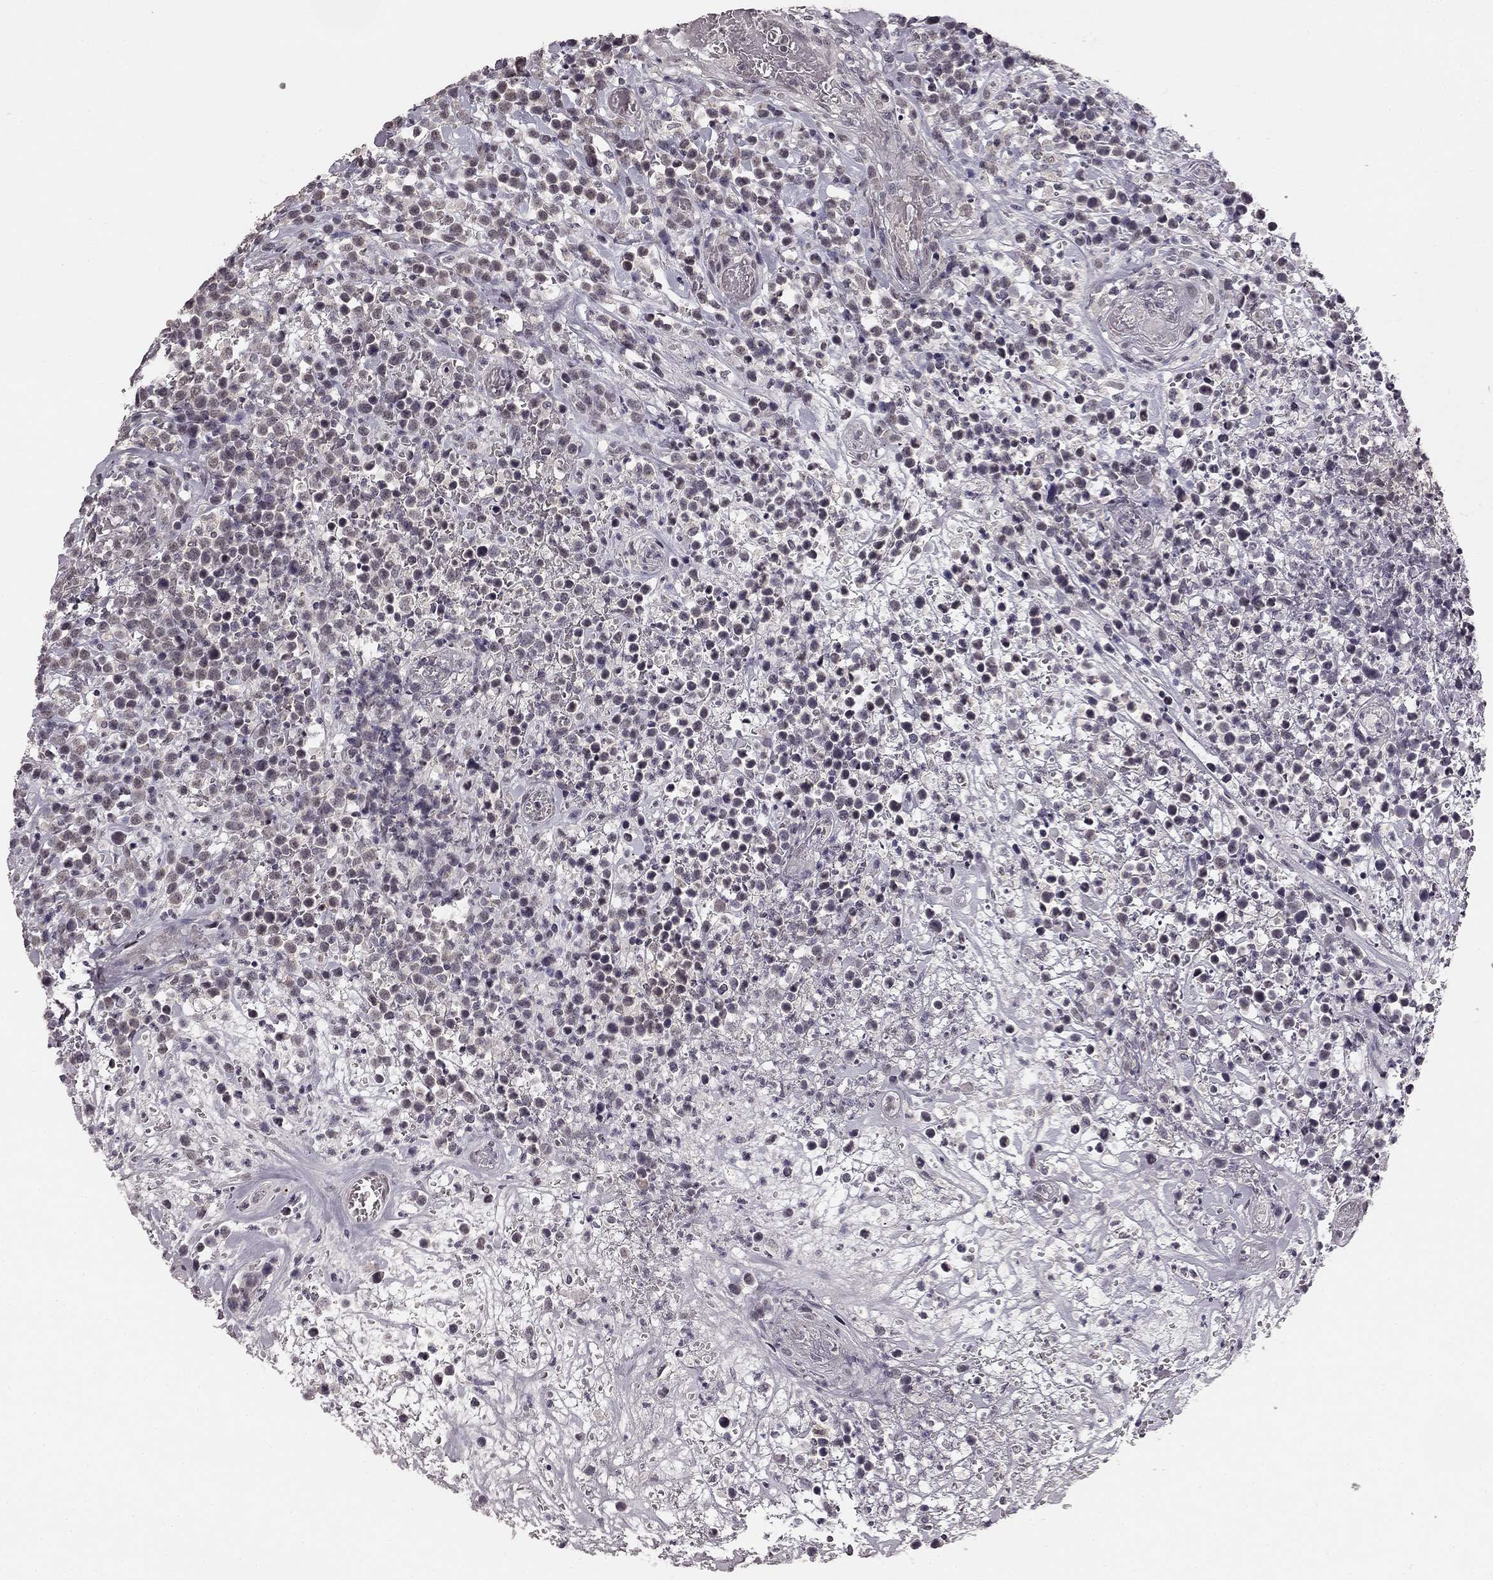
{"staining": {"intensity": "negative", "quantity": "none", "location": "none"}, "tissue": "lymphoma", "cell_type": "Tumor cells", "image_type": "cancer", "snomed": [{"axis": "morphology", "description": "Malignant lymphoma, non-Hodgkin's type, High grade"}, {"axis": "topography", "description": "Soft tissue"}], "caption": "Human high-grade malignant lymphoma, non-Hodgkin's type stained for a protein using IHC reveals no positivity in tumor cells.", "gene": "HCN4", "patient": {"sex": "female", "age": 56}}